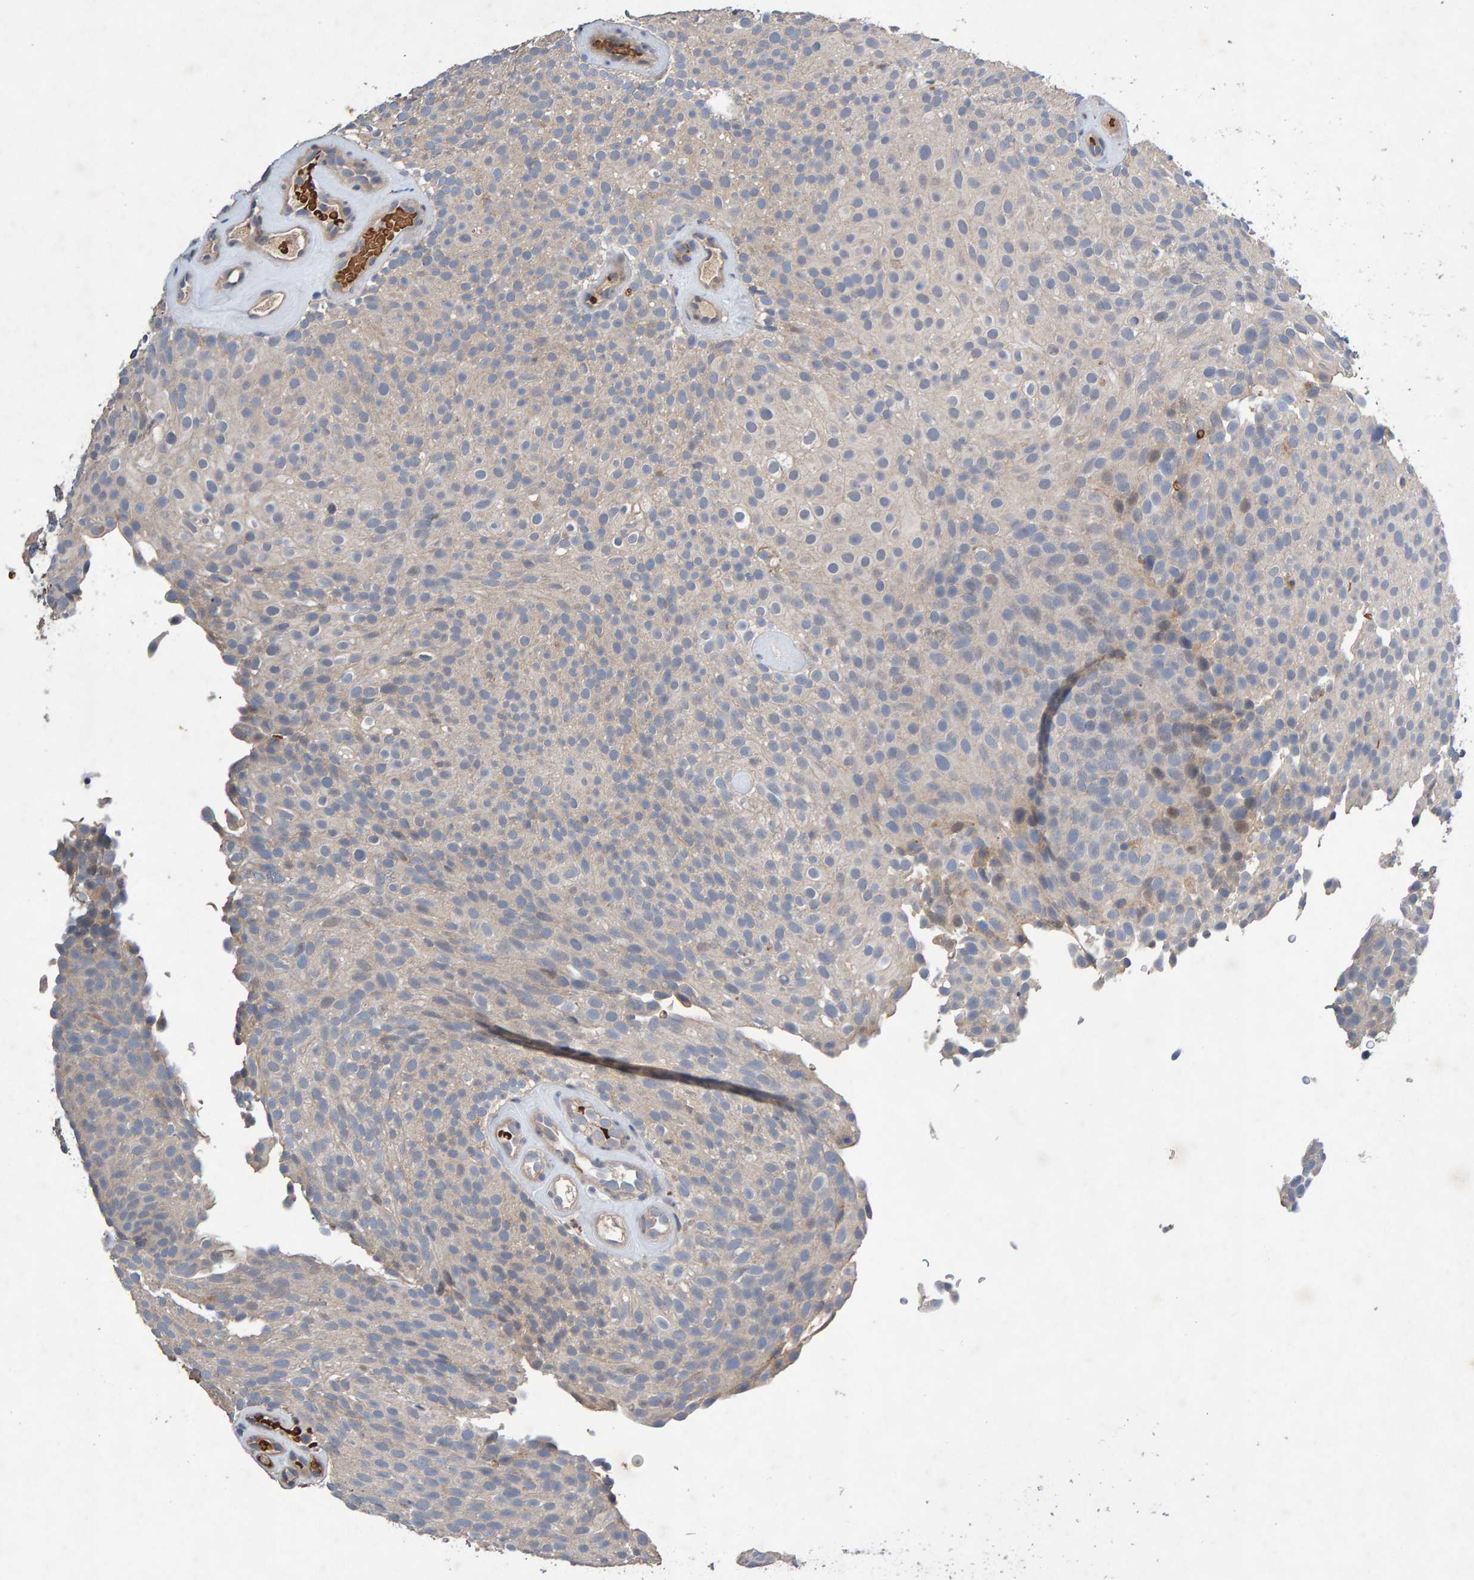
{"staining": {"intensity": "weak", "quantity": "<25%", "location": "cytoplasmic/membranous"}, "tissue": "urothelial cancer", "cell_type": "Tumor cells", "image_type": "cancer", "snomed": [{"axis": "morphology", "description": "Urothelial carcinoma, Low grade"}, {"axis": "topography", "description": "Urinary bladder"}], "caption": "IHC of human low-grade urothelial carcinoma reveals no positivity in tumor cells. (Immunohistochemistry, brightfield microscopy, high magnification).", "gene": "EFR3A", "patient": {"sex": "male", "age": 78}}